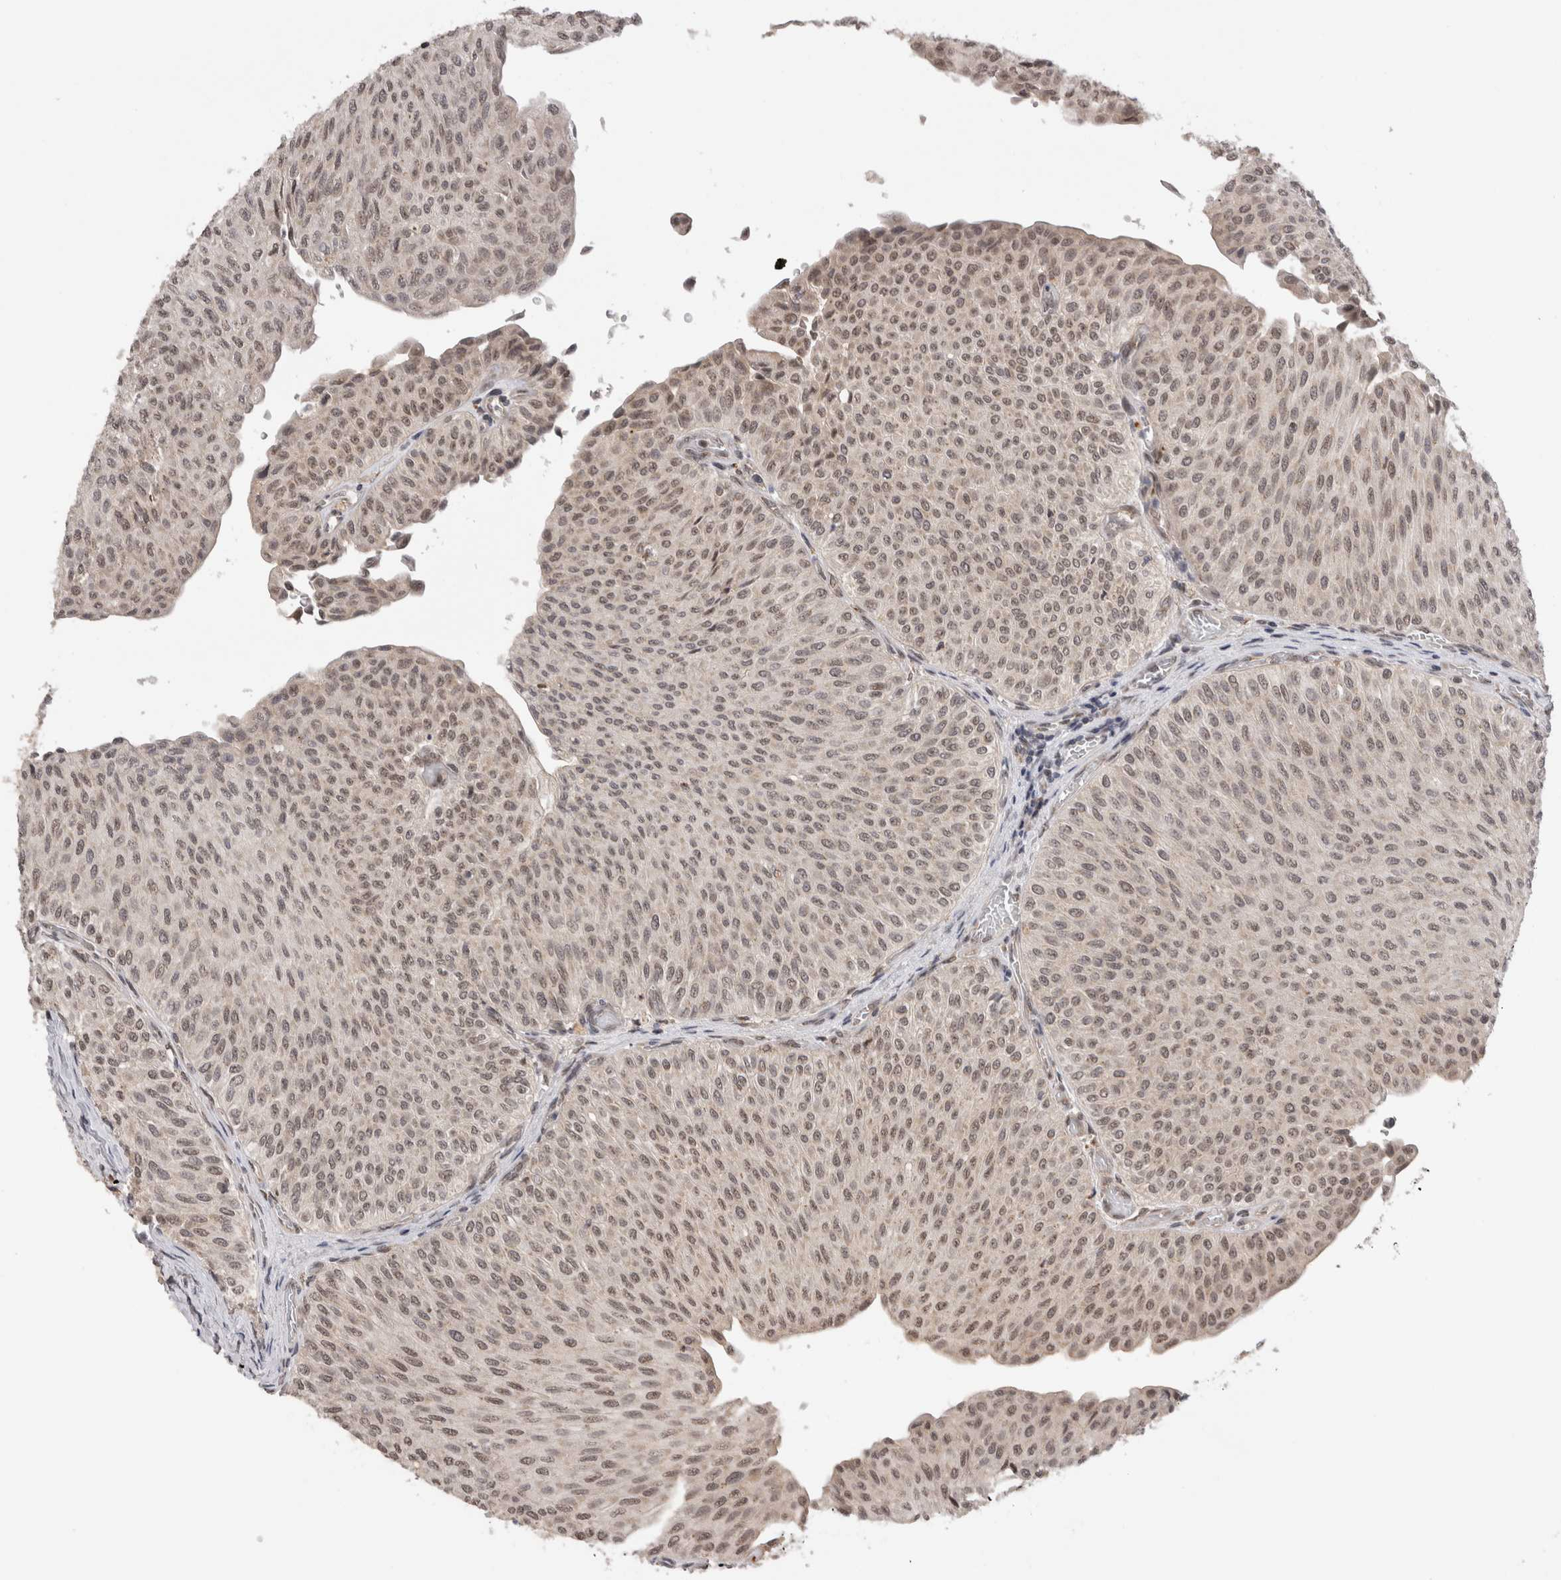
{"staining": {"intensity": "weak", "quantity": ">75%", "location": "nuclear"}, "tissue": "urothelial cancer", "cell_type": "Tumor cells", "image_type": "cancer", "snomed": [{"axis": "morphology", "description": "Urothelial carcinoma, Low grade"}, {"axis": "topography", "description": "Urinary bladder"}], "caption": "Weak nuclear expression for a protein is present in about >75% of tumor cells of urothelial cancer using immunohistochemistry (IHC).", "gene": "TMEM65", "patient": {"sex": "male", "age": 78}}